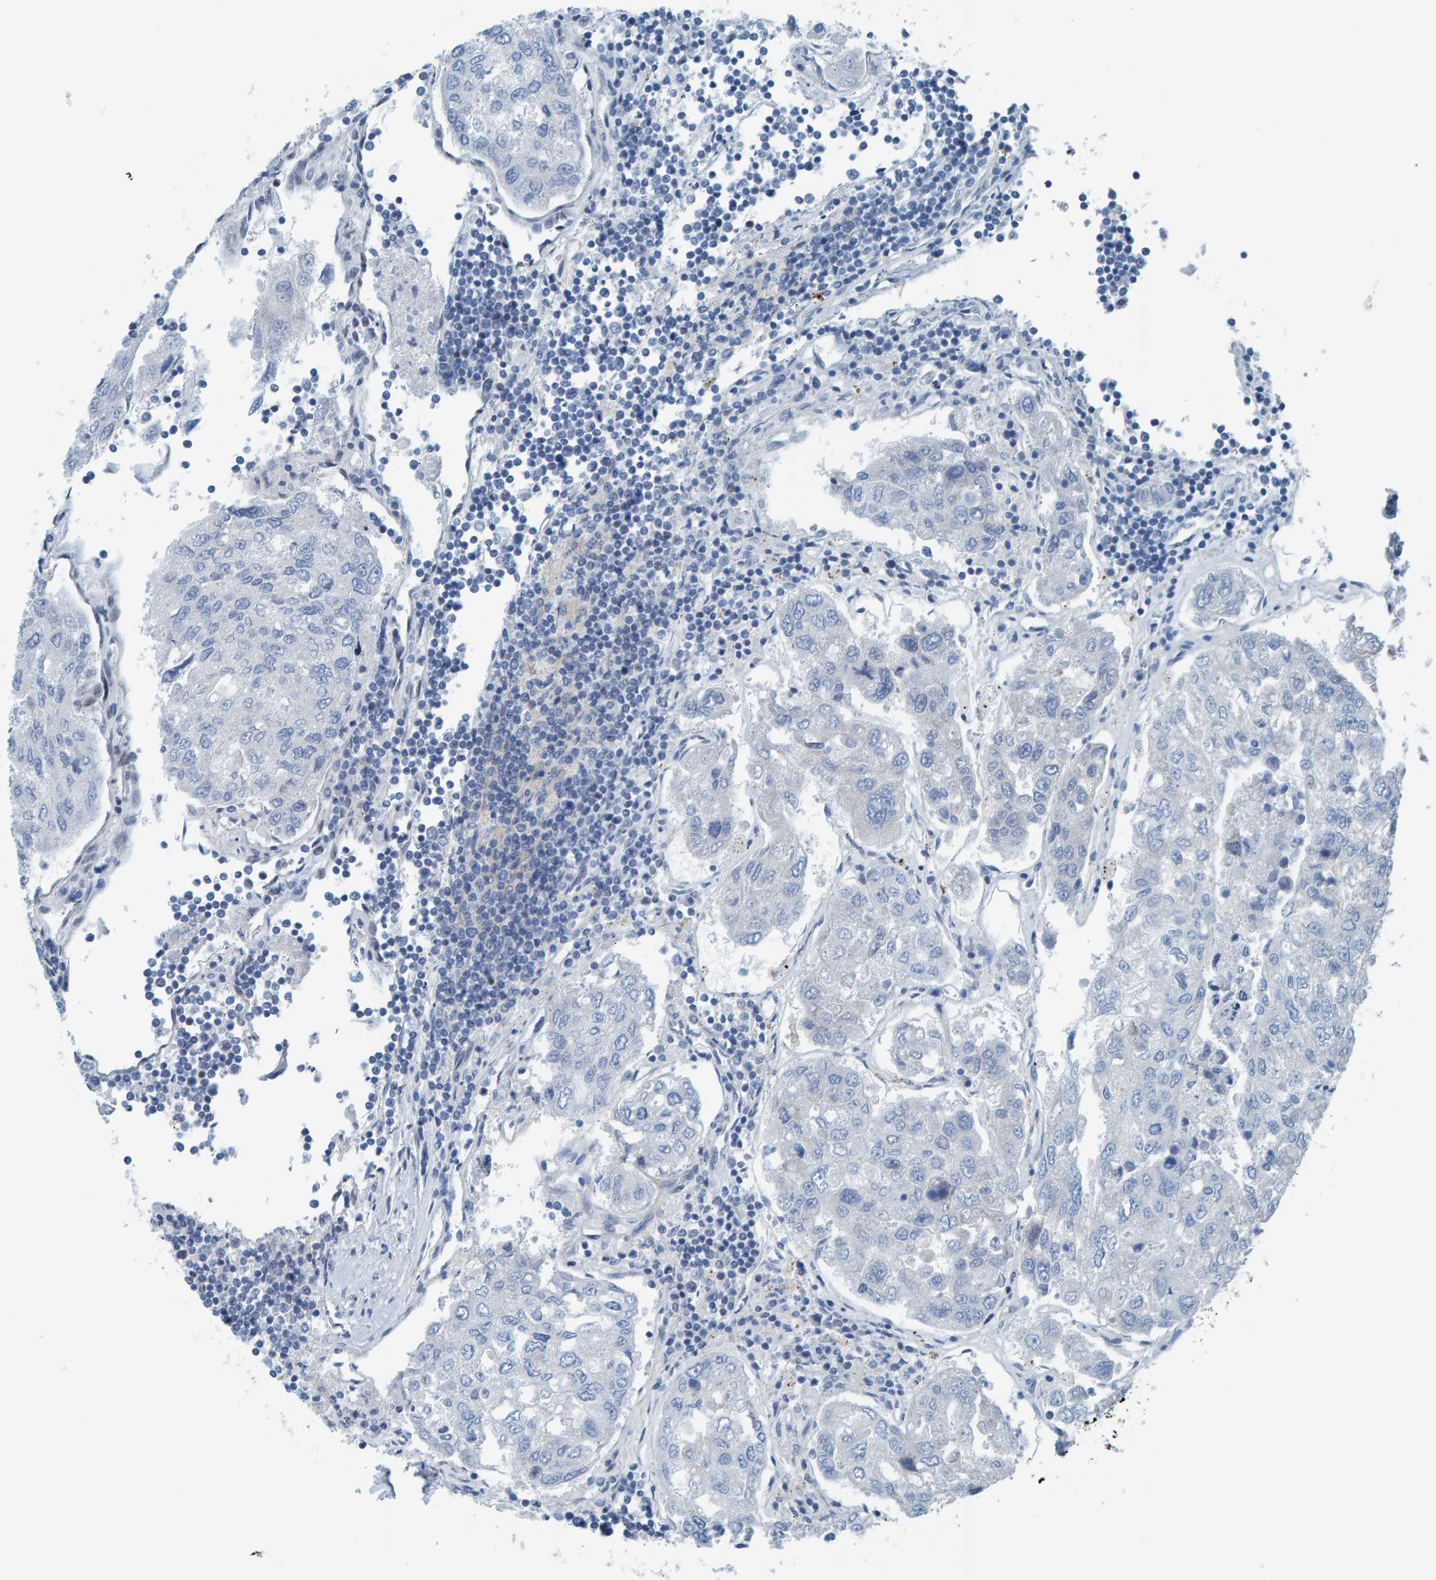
{"staining": {"intensity": "negative", "quantity": "none", "location": "none"}, "tissue": "urothelial cancer", "cell_type": "Tumor cells", "image_type": "cancer", "snomed": [{"axis": "morphology", "description": "Urothelial carcinoma, High grade"}, {"axis": "topography", "description": "Lymph node"}, {"axis": "topography", "description": "Urinary bladder"}], "caption": "Tumor cells are negative for brown protein staining in urothelial cancer.", "gene": "CNP", "patient": {"sex": "male", "age": 51}}